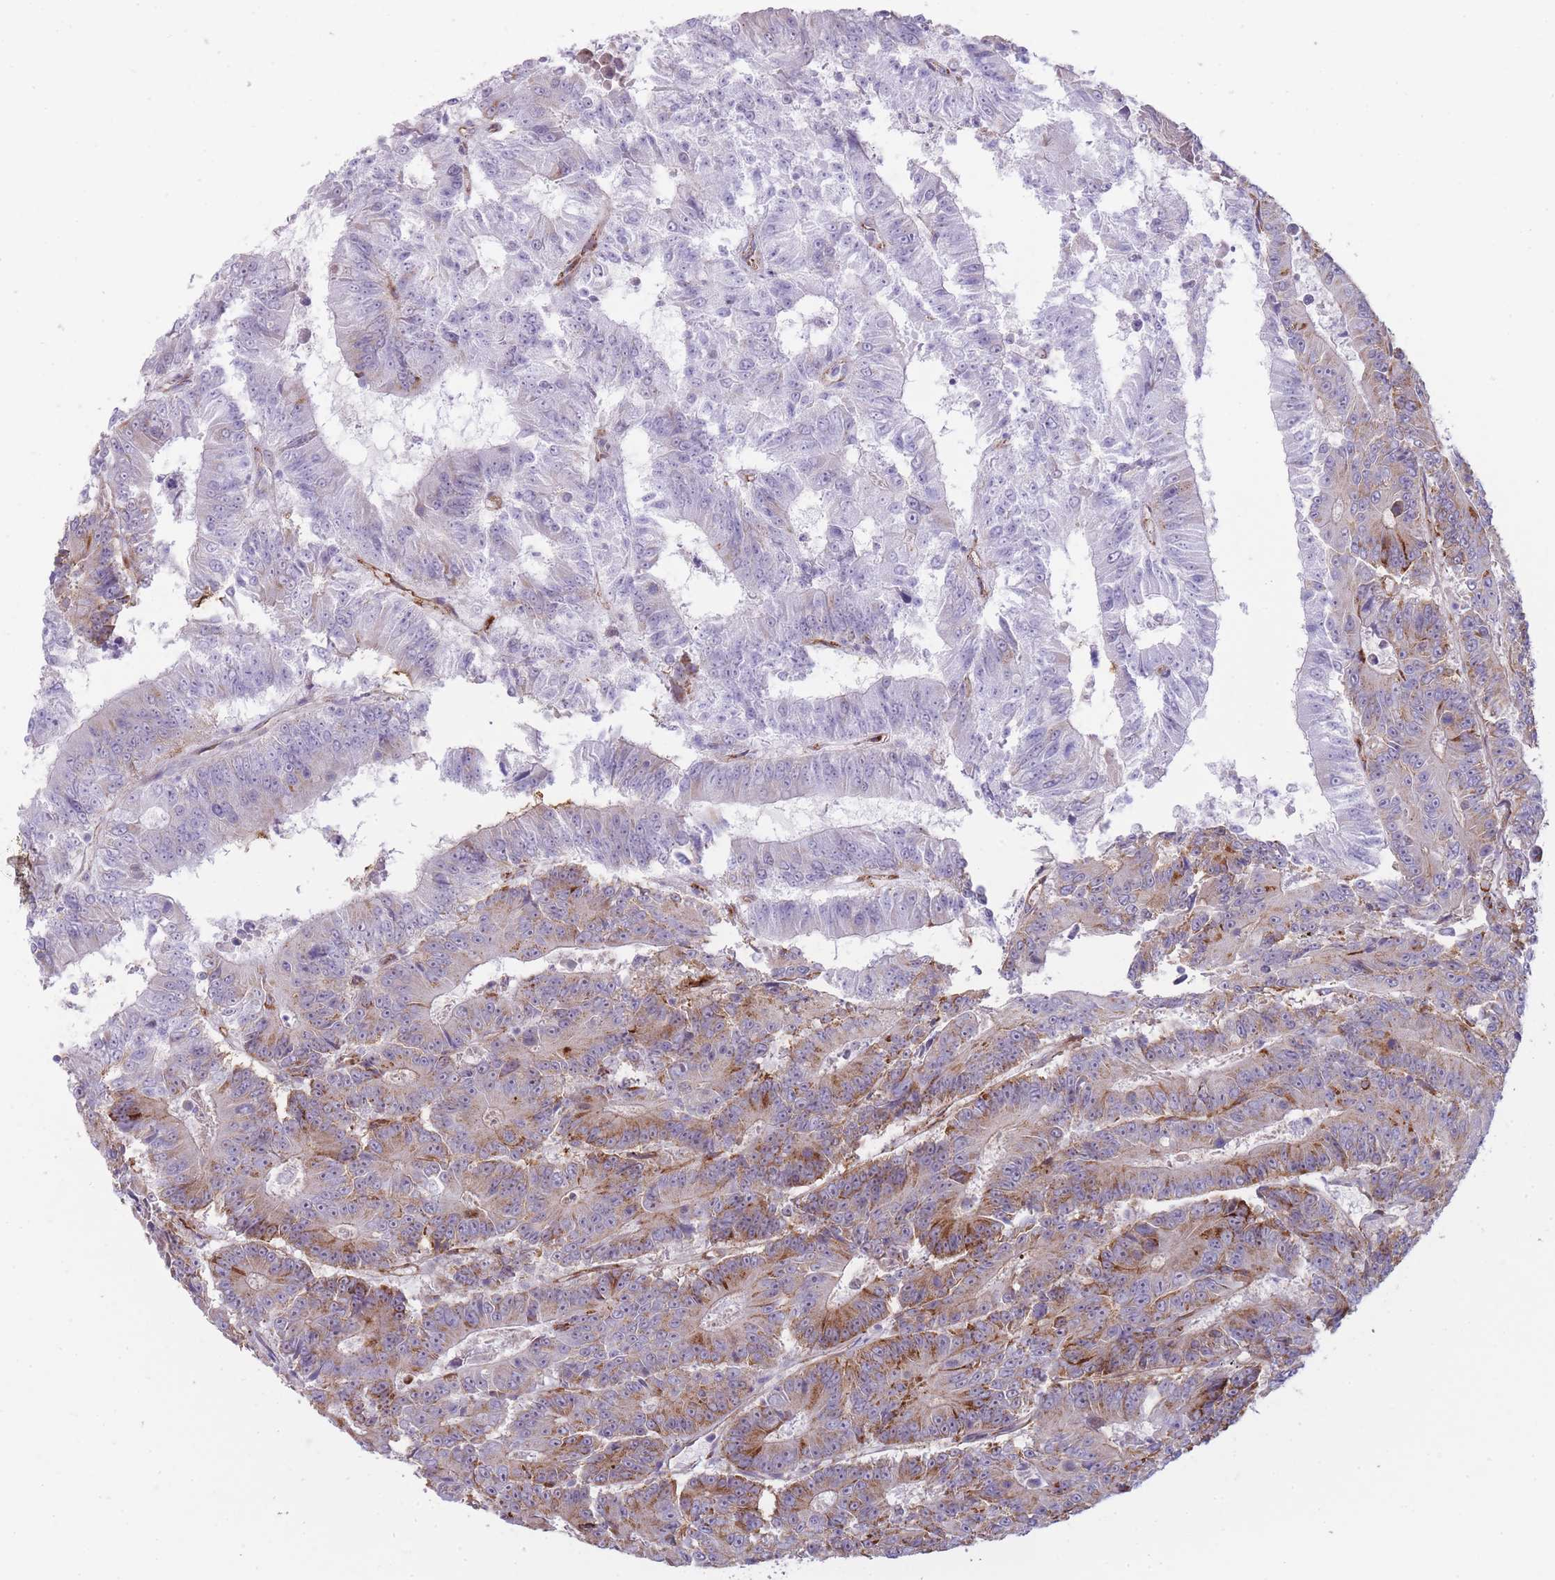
{"staining": {"intensity": "moderate", "quantity": "25%-75%", "location": "nuclear"}, "tissue": "colorectal cancer", "cell_type": "Tumor cells", "image_type": "cancer", "snomed": [{"axis": "morphology", "description": "Adenocarcinoma, NOS"}, {"axis": "topography", "description": "Colon"}], "caption": "Protein analysis of colorectal cancer tissue shows moderate nuclear staining in approximately 25%-75% of tumor cells.", "gene": "UTP14A", "patient": {"sex": "male", "age": 83}}